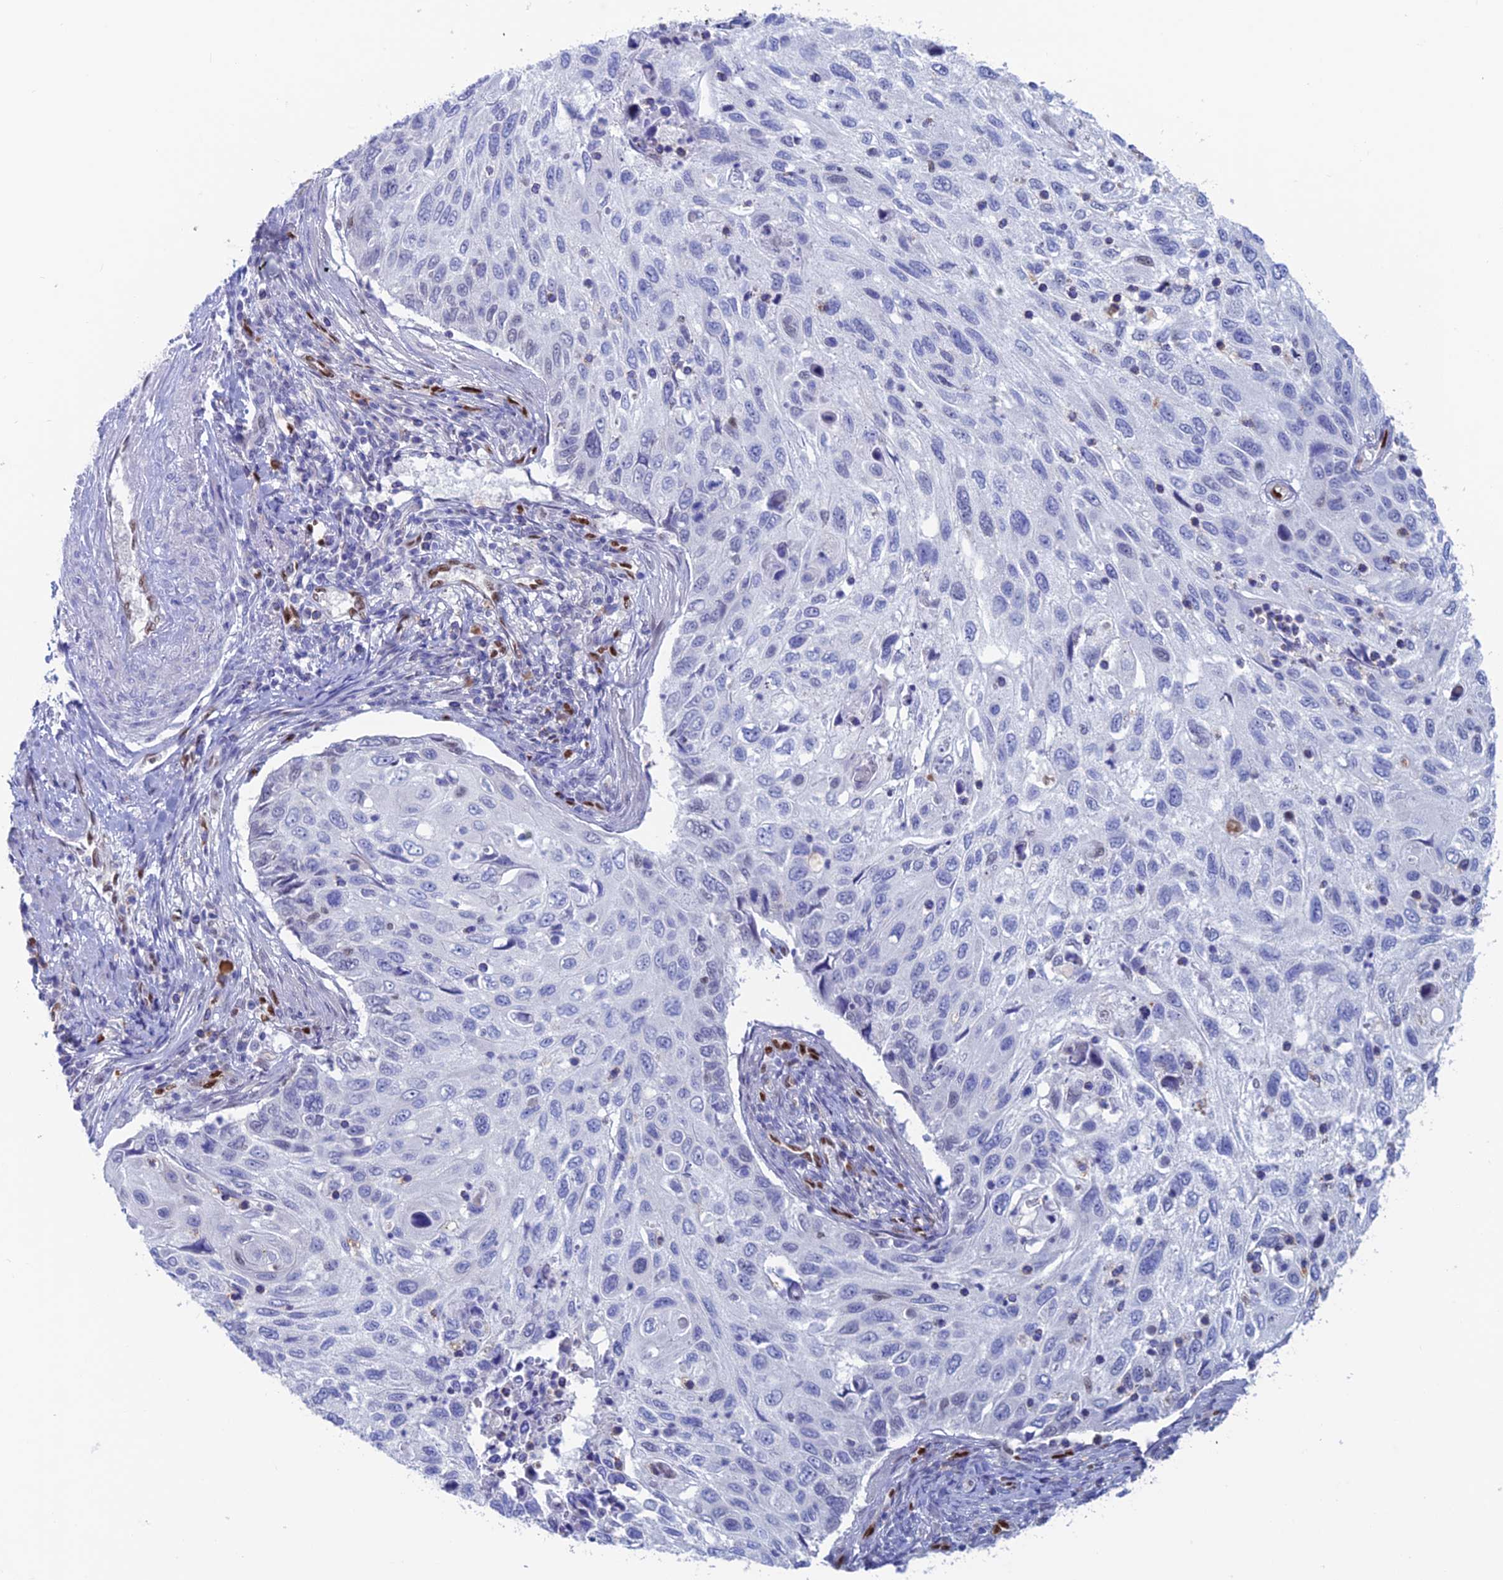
{"staining": {"intensity": "negative", "quantity": "none", "location": "none"}, "tissue": "cervical cancer", "cell_type": "Tumor cells", "image_type": "cancer", "snomed": [{"axis": "morphology", "description": "Squamous cell carcinoma, NOS"}, {"axis": "topography", "description": "Cervix"}], "caption": "Micrograph shows no protein expression in tumor cells of cervical squamous cell carcinoma tissue.", "gene": "NOL4L", "patient": {"sex": "female", "age": 70}}